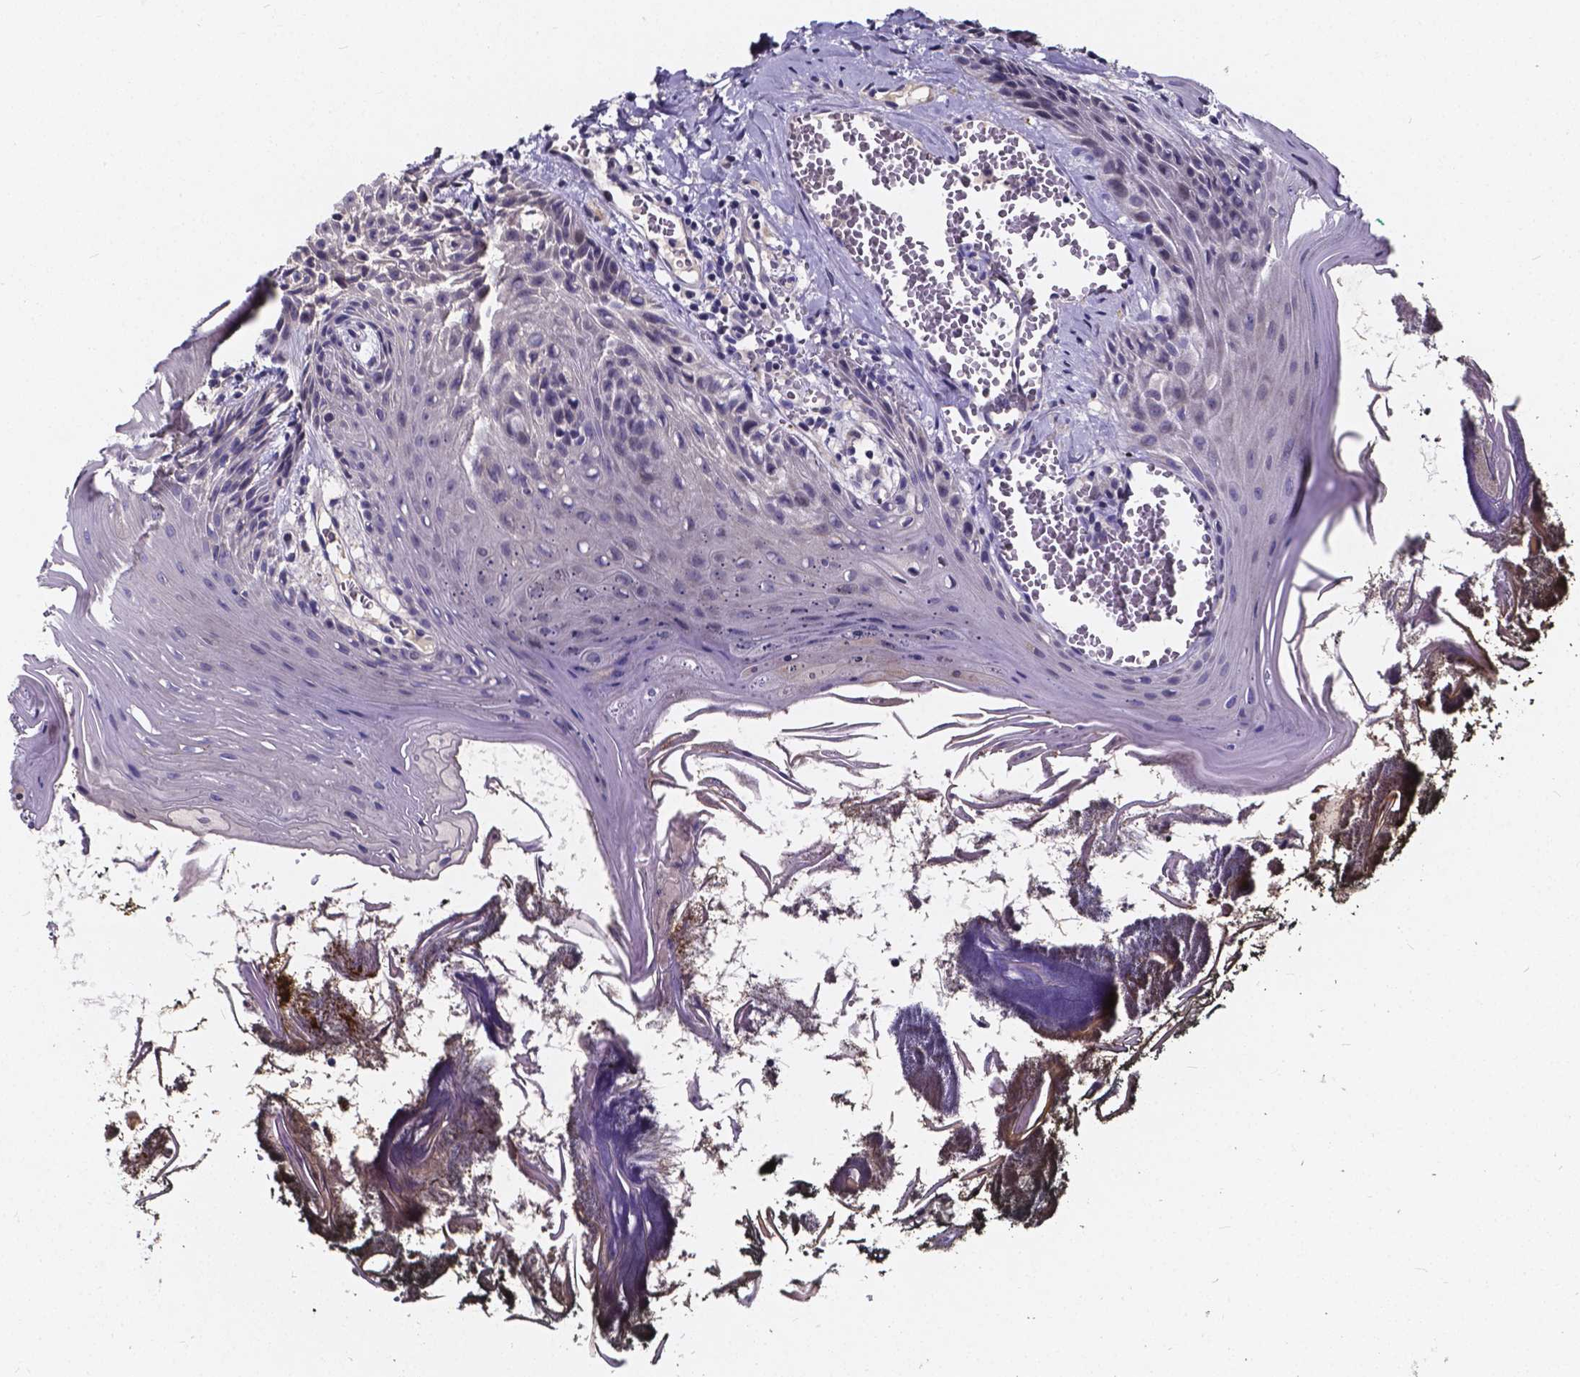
{"staining": {"intensity": "negative", "quantity": "none", "location": "none"}, "tissue": "oral mucosa", "cell_type": "Squamous epithelial cells", "image_type": "normal", "snomed": [{"axis": "morphology", "description": "Normal tissue, NOS"}, {"axis": "topography", "description": "Oral tissue"}], "caption": "Oral mucosa stained for a protein using immunohistochemistry exhibits no positivity squamous epithelial cells.", "gene": "SOWAHA", "patient": {"sex": "male", "age": 9}}